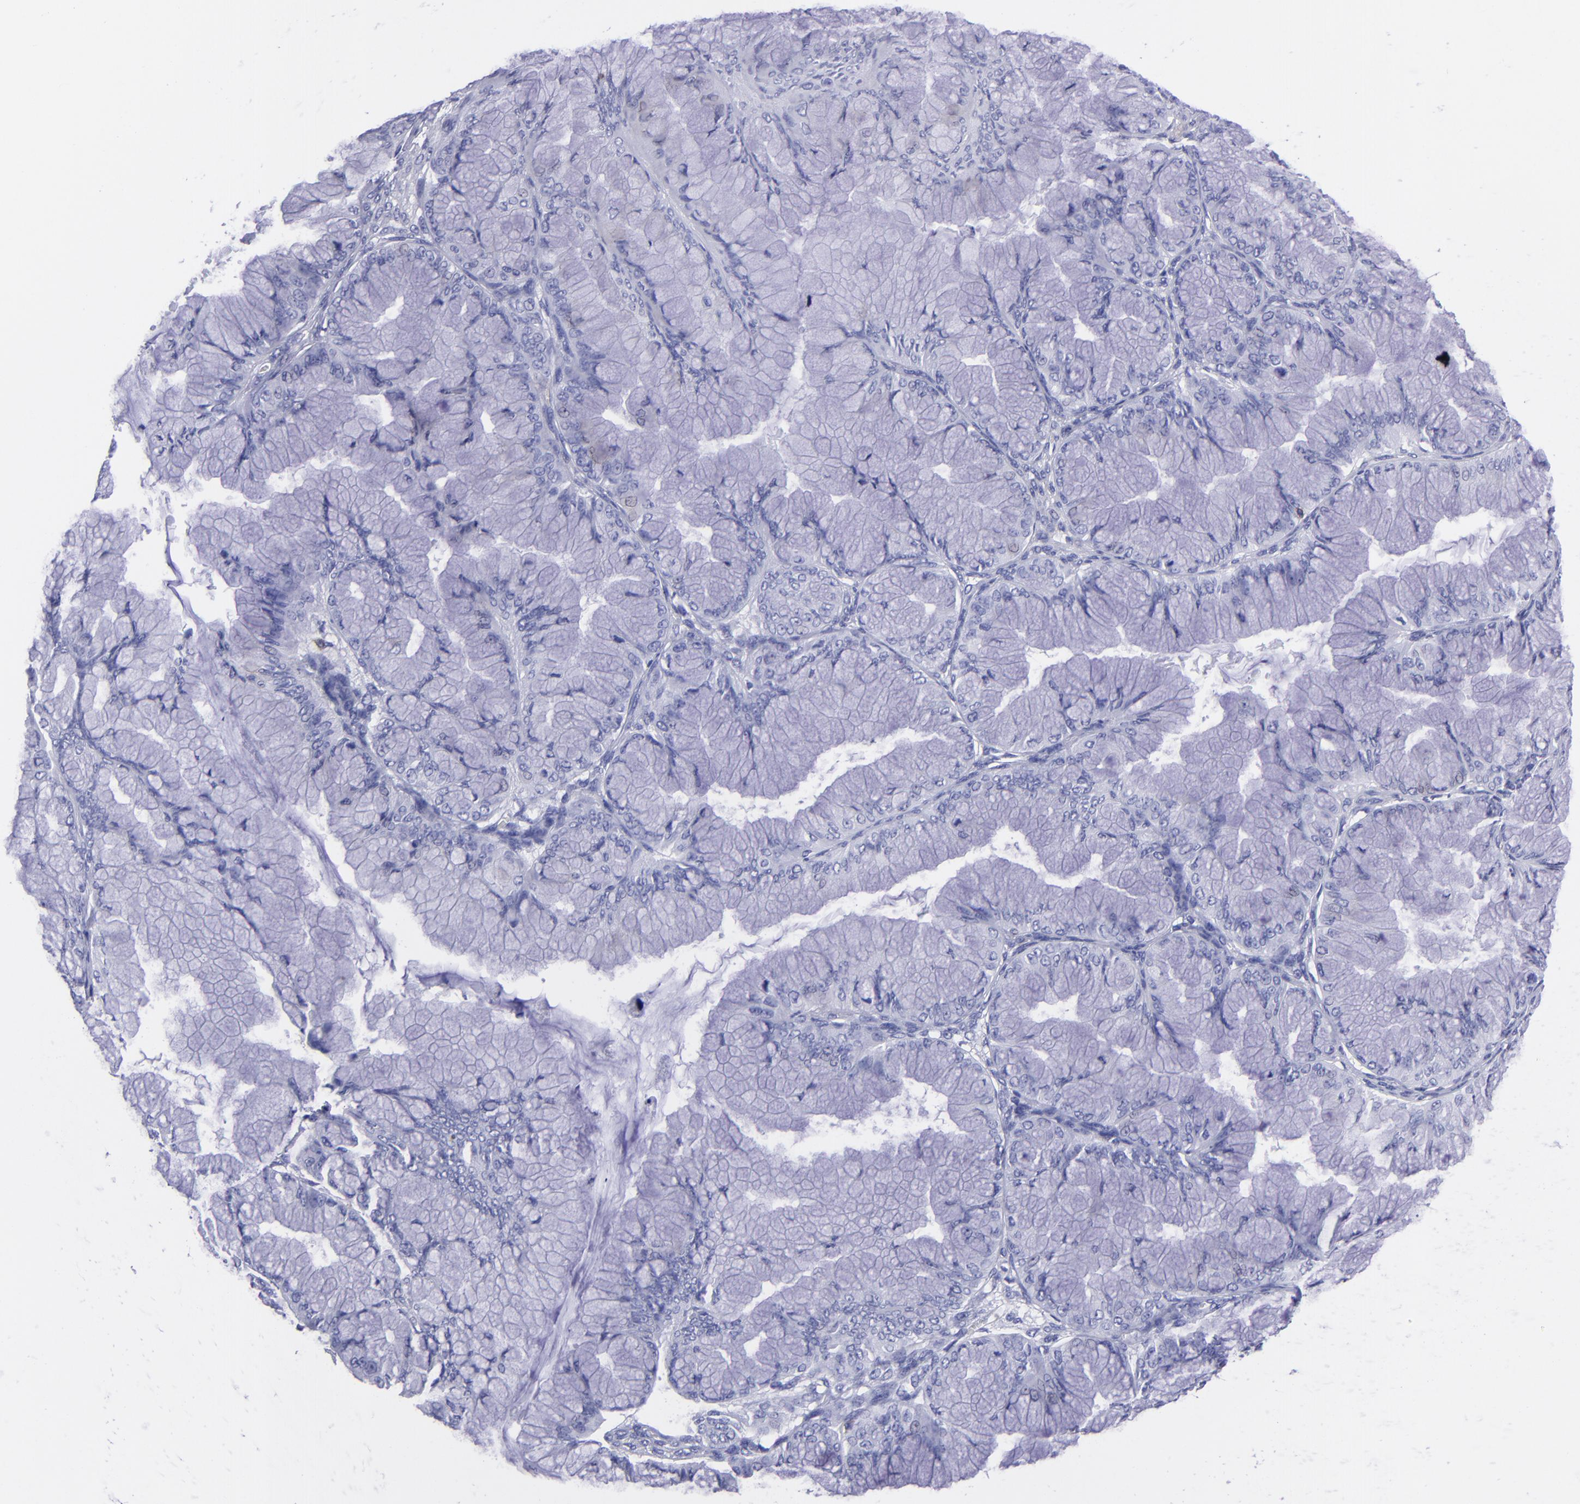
{"staining": {"intensity": "negative", "quantity": "none", "location": "none"}, "tissue": "ovarian cancer", "cell_type": "Tumor cells", "image_type": "cancer", "snomed": [{"axis": "morphology", "description": "Cystadenocarcinoma, mucinous, NOS"}, {"axis": "topography", "description": "Ovary"}], "caption": "DAB (3,3'-diaminobenzidine) immunohistochemical staining of ovarian cancer exhibits no significant expression in tumor cells.", "gene": "CD6", "patient": {"sex": "female", "age": 63}}